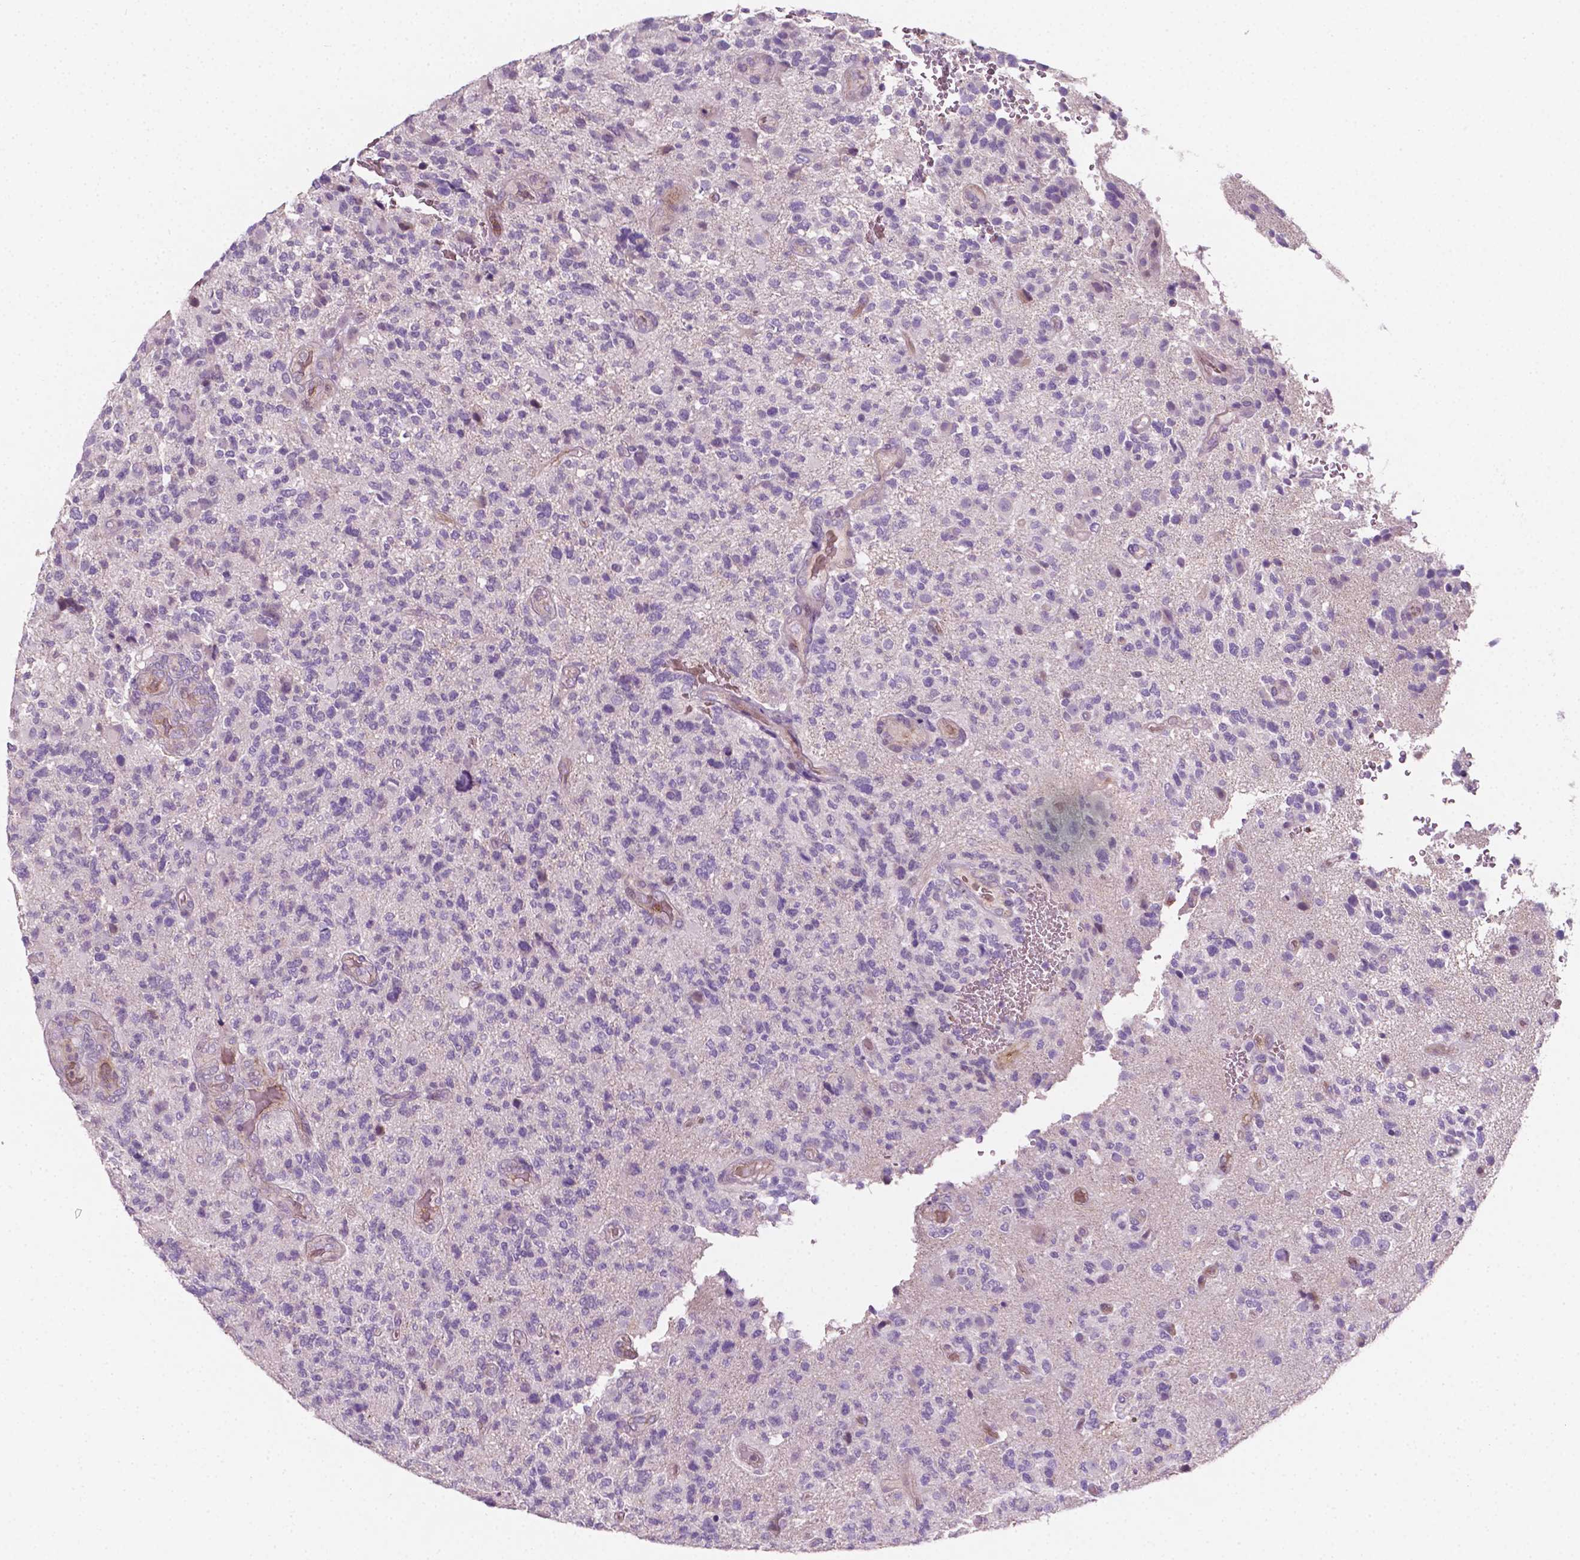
{"staining": {"intensity": "negative", "quantity": "none", "location": "none"}, "tissue": "glioma", "cell_type": "Tumor cells", "image_type": "cancer", "snomed": [{"axis": "morphology", "description": "Glioma, malignant, High grade"}, {"axis": "topography", "description": "Brain"}], "caption": "Protein analysis of malignant high-grade glioma reveals no significant positivity in tumor cells. (Brightfield microscopy of DAB (3,3'-diaminobenzidine) IHC at high magnification).", "gene": "EGFR", "patient": {"sex": "female", "age": 71}}